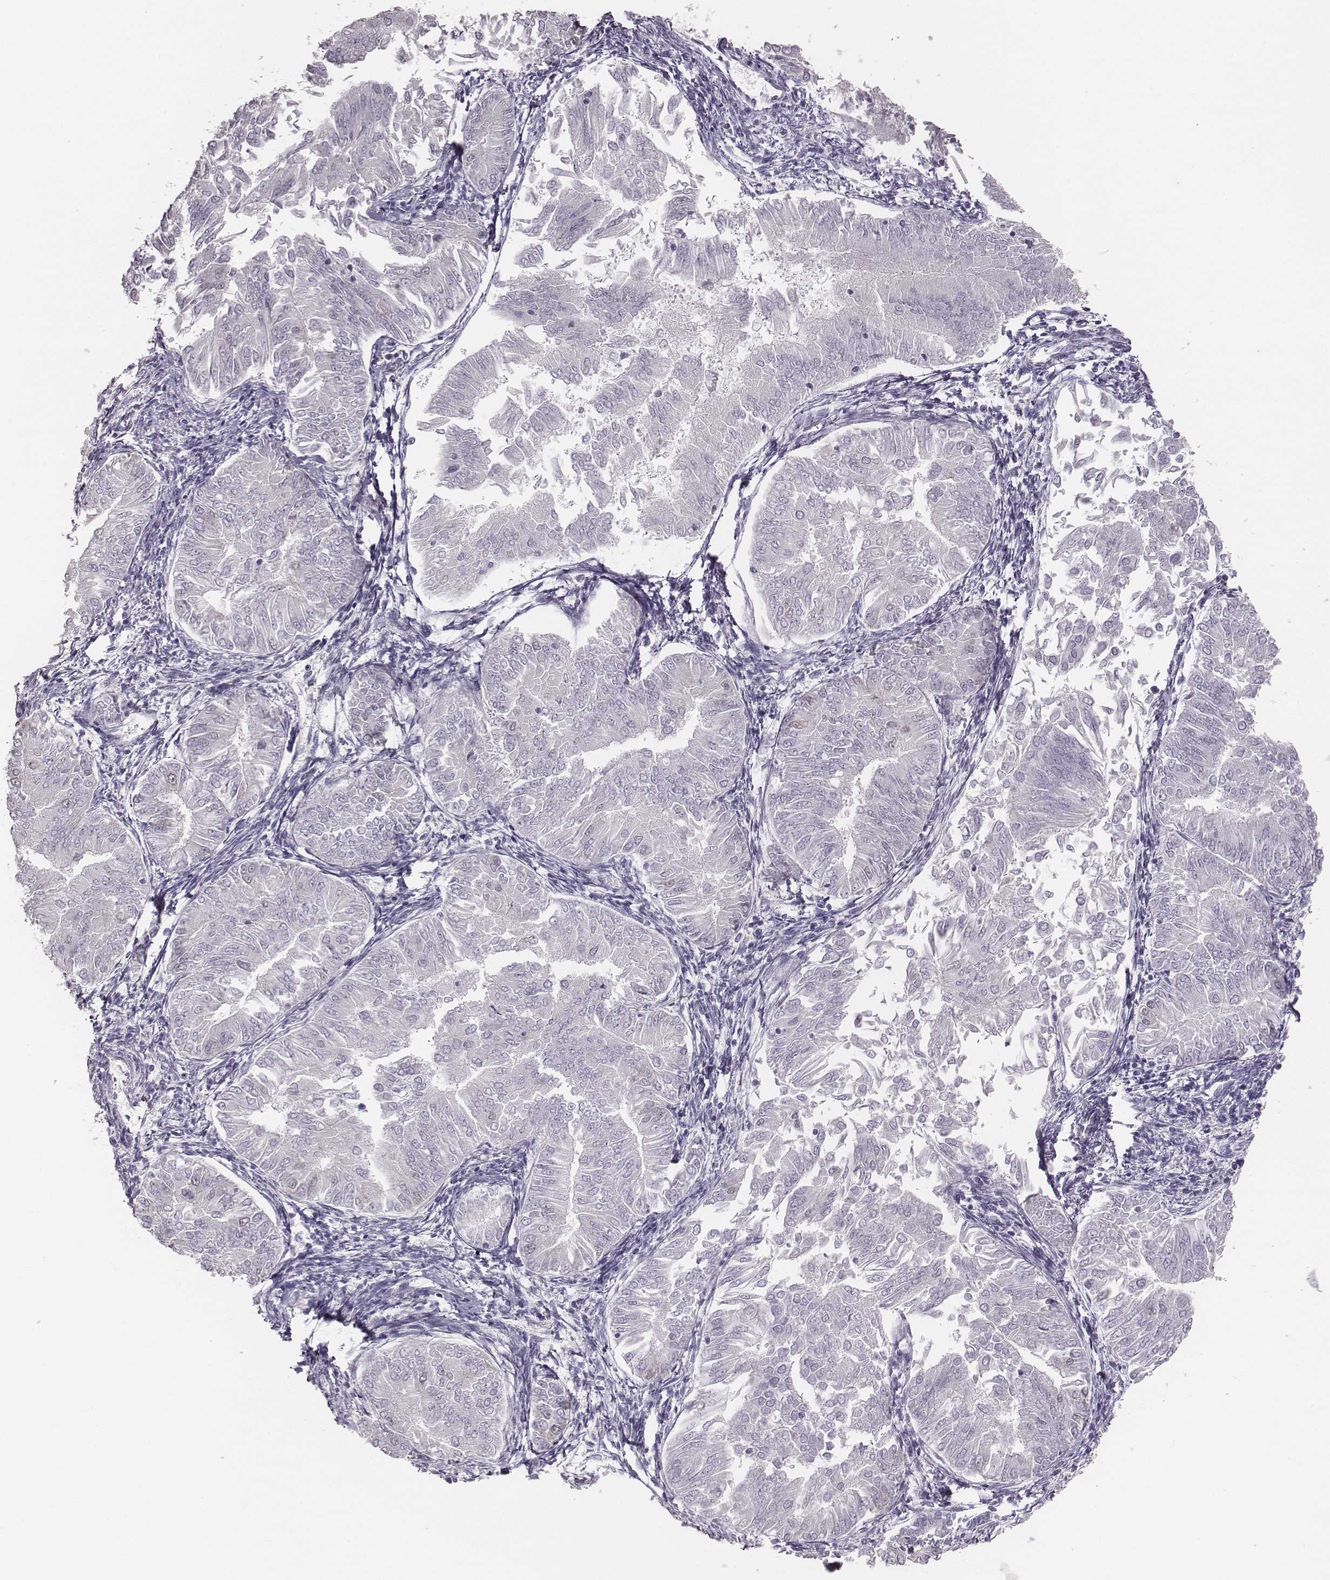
{"staining": {"intensity": "negative", "quantity": "none", "location": "none"}, "tissue": "endometrial cancer", "cell_type": "Tumor cells", "image_type": "cancer", "snomed": [{"axis": "morphology", "description": "Adenocarcinoma, NOS"}, {"axis": "topography", "description": "Endometrium"}], "caption": "High power microscopy micrograph of an immunohistochemistry histopathology image of endometrial cancer (adenocarcinoma), revealing no significant staining in tumor cells.", "gene": "PBK", "patient": {"sex": "female", "age": 53}}